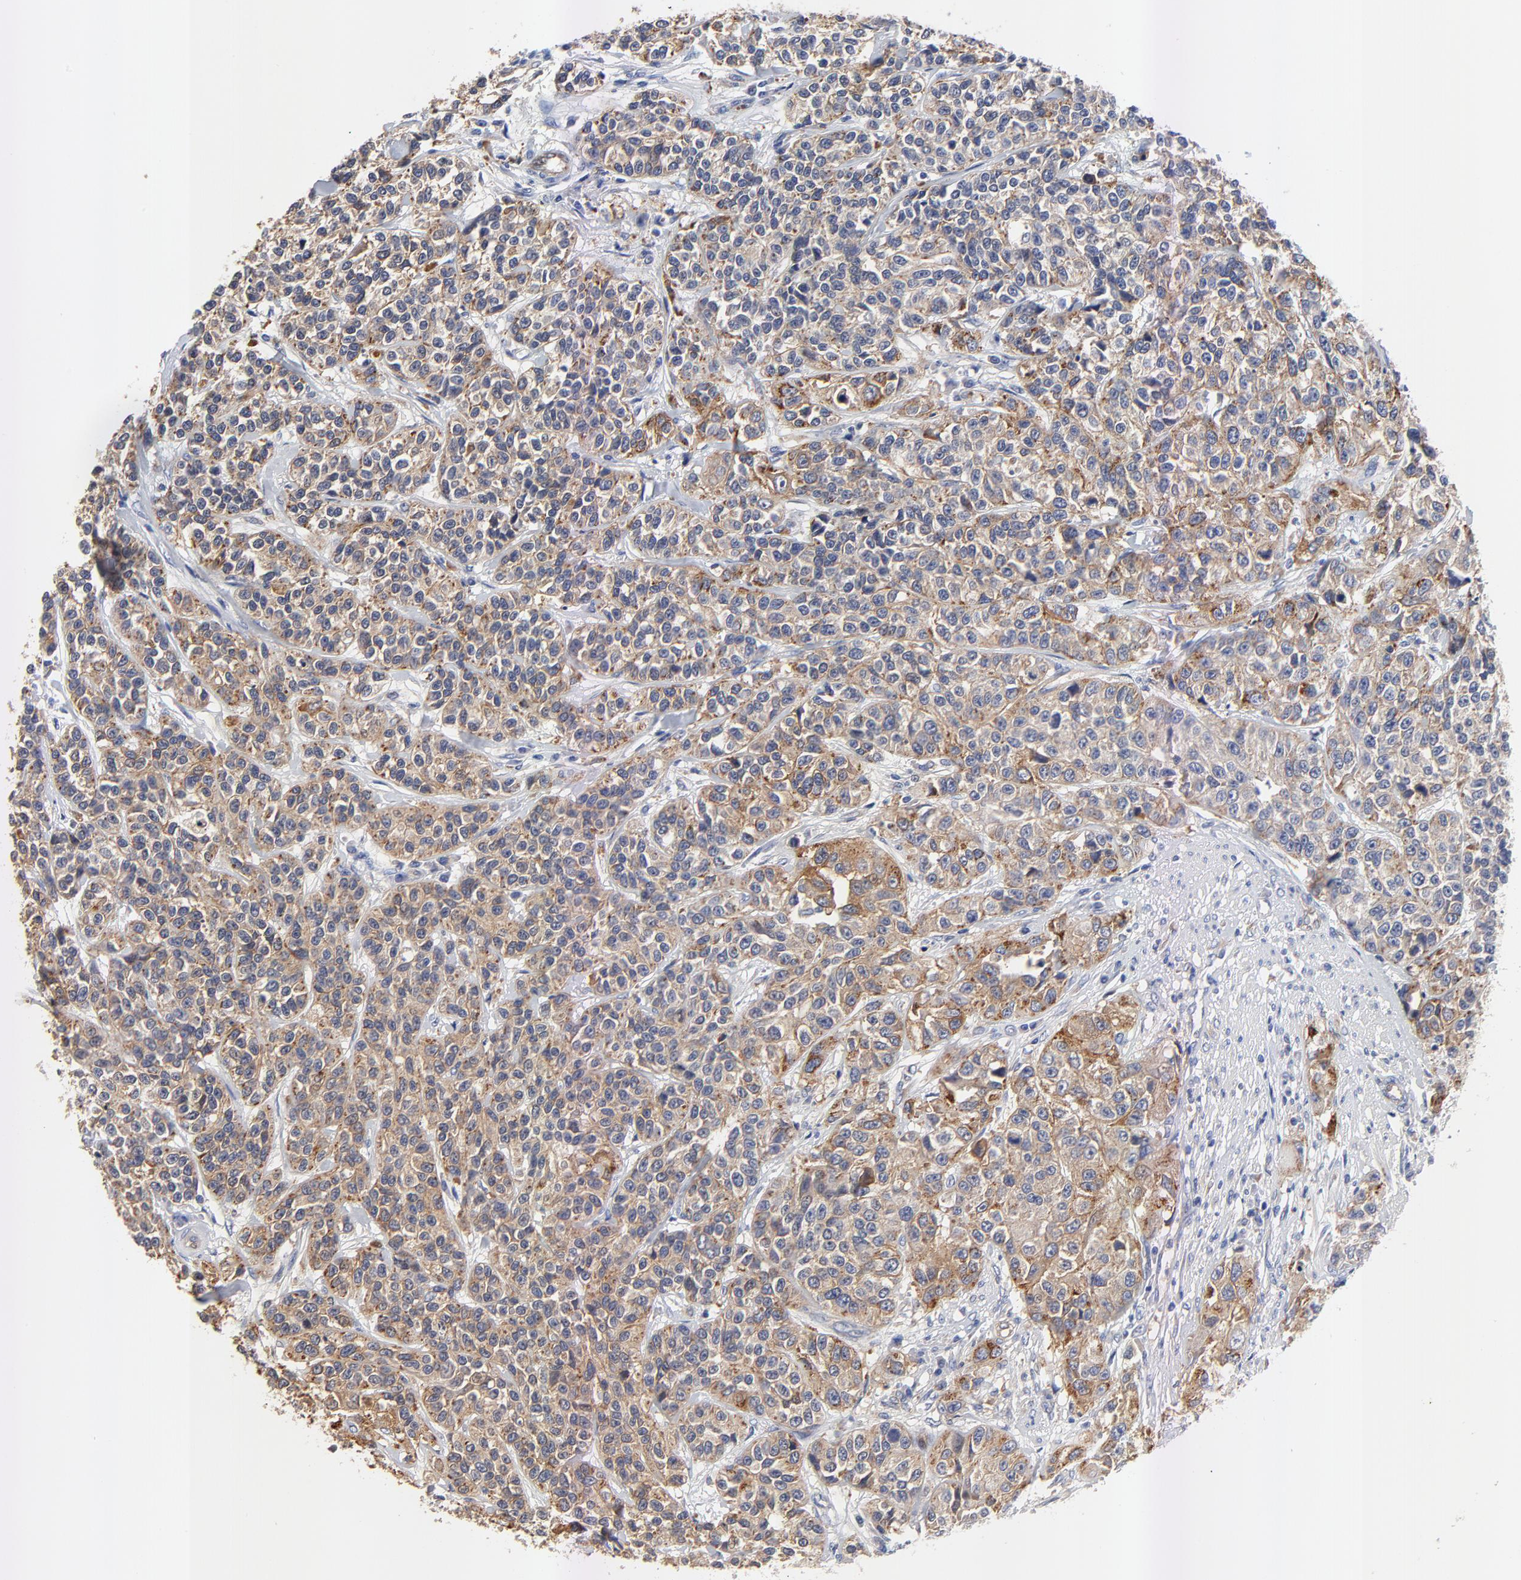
{"staining": {"intensity": "moderate", "quantity": ">75%", "location": "cytoplasmic/membranous"}, "tissue": "urothelial cancer", "cell_type": "Tumor cells", "image_type": "cancer", "snomed": [{"axis": "morphology", "description": "Urothelial carcinoma, High grade"}, {"axis": "topography", "description": "Urinary bladder"}], "caption": "Immunohistochemistry (IHC) photomicrograph of neoplastic tissue: urothelial cancer stained using IHC reveals medium levels of moderate protein expression localized specifically in the cytoplasmic/membranous of tumor cells, appearing as a cytoplasmic/membranous brown color.", "gene": "FBXL2", "patient": {"sex": "female", "age": 81}}